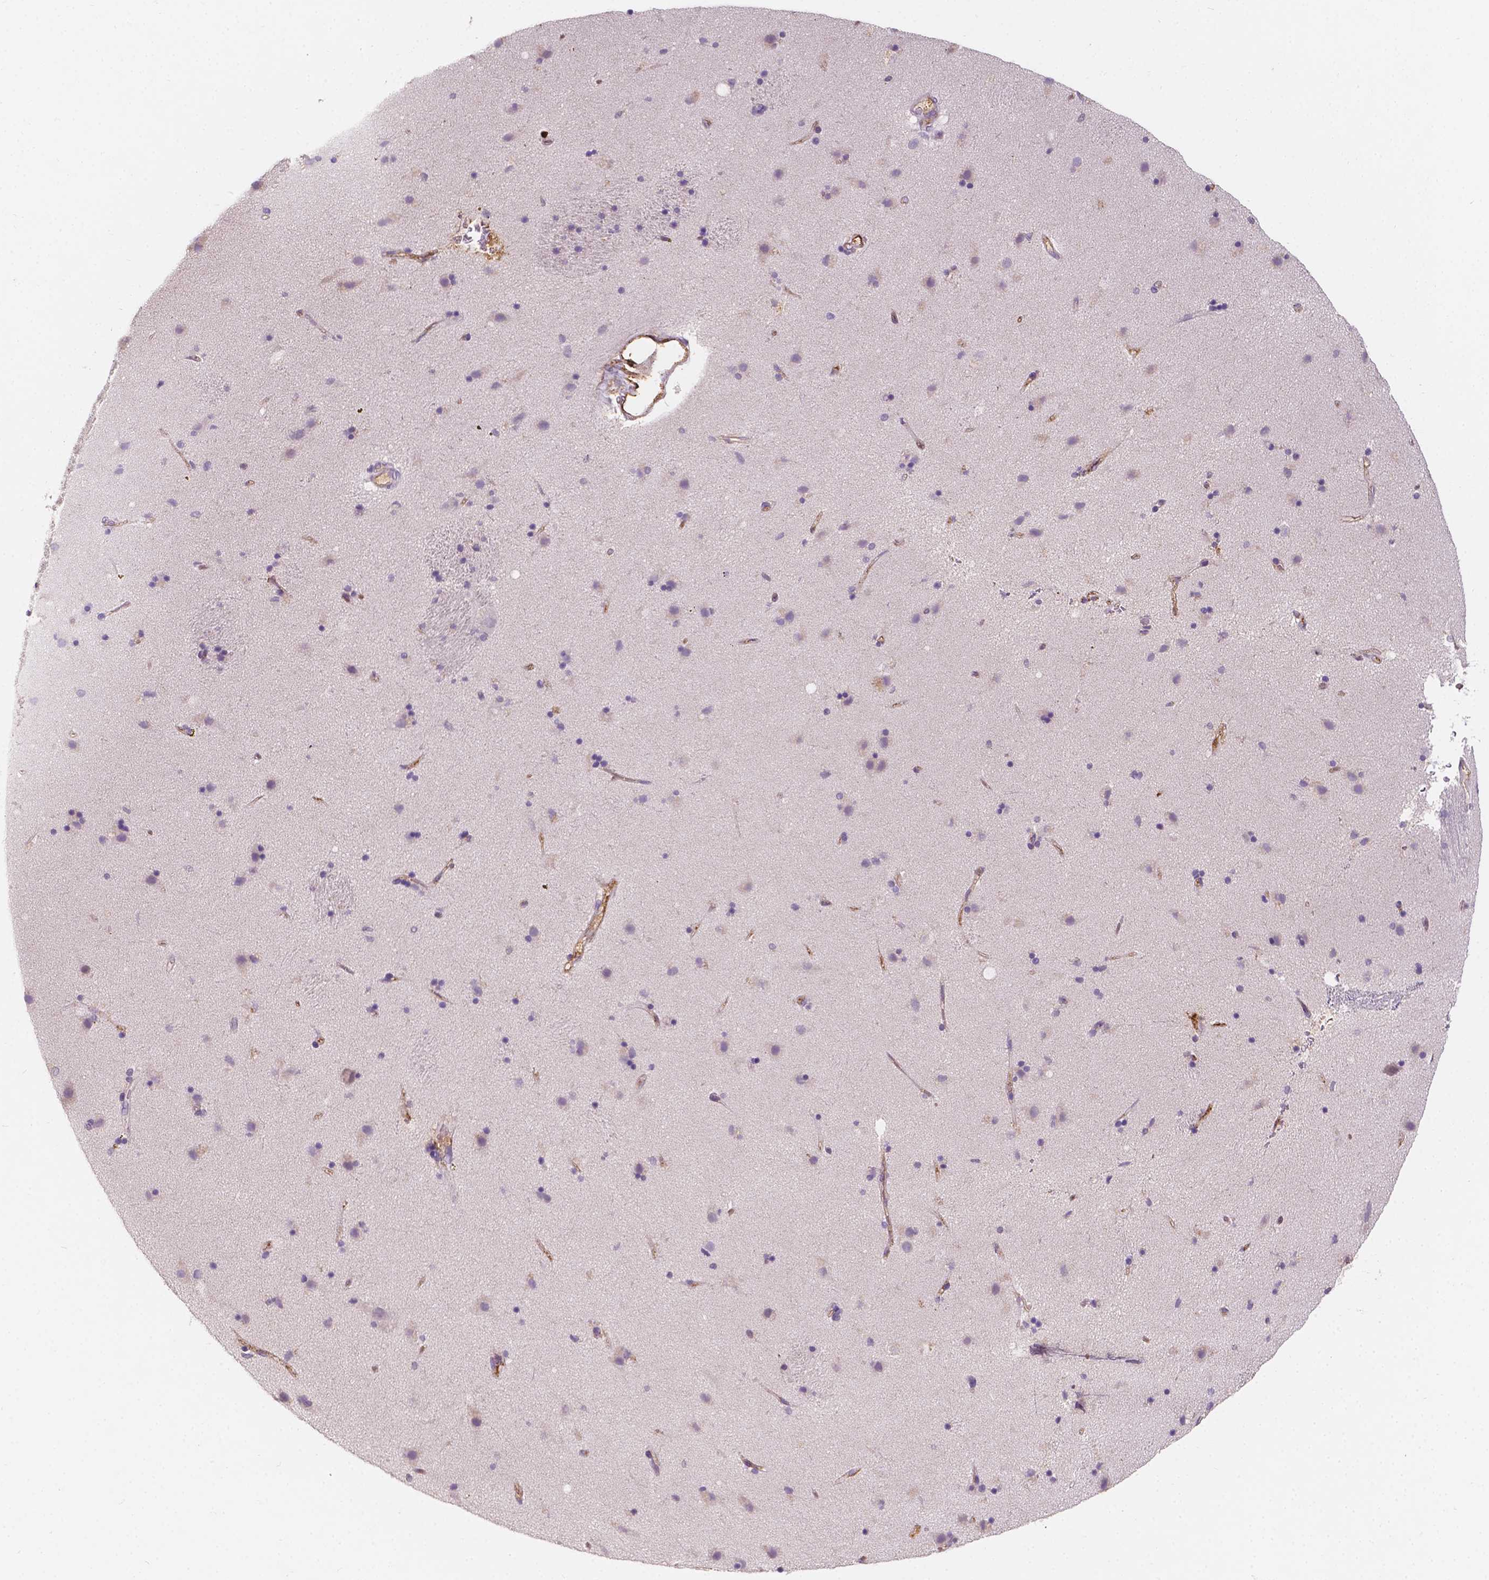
{"staining": {"intensity": "negative", "quantity": "none", "location": "none"}, "tissue": "caudate", "cell_type": "Glial cells", "image_type": "normal", "snomed": [{"axis": "morphology", "description": "Normal tissue, NOS"}, {"axis": "topography", "description": "Lateral ventricle wall"}], "caption": "This is a photomicrograph of immunohistochemistry staining of unremarkable caudate, which shows no expression in glial cells. The staining is performed using DAB (3,3'-diaminobenzidine) brown chromogen with nuclei counter-stained in using hematoxylin.", "gene": "SLC22A4", "patient": {"sex": "female", "age": 71}}